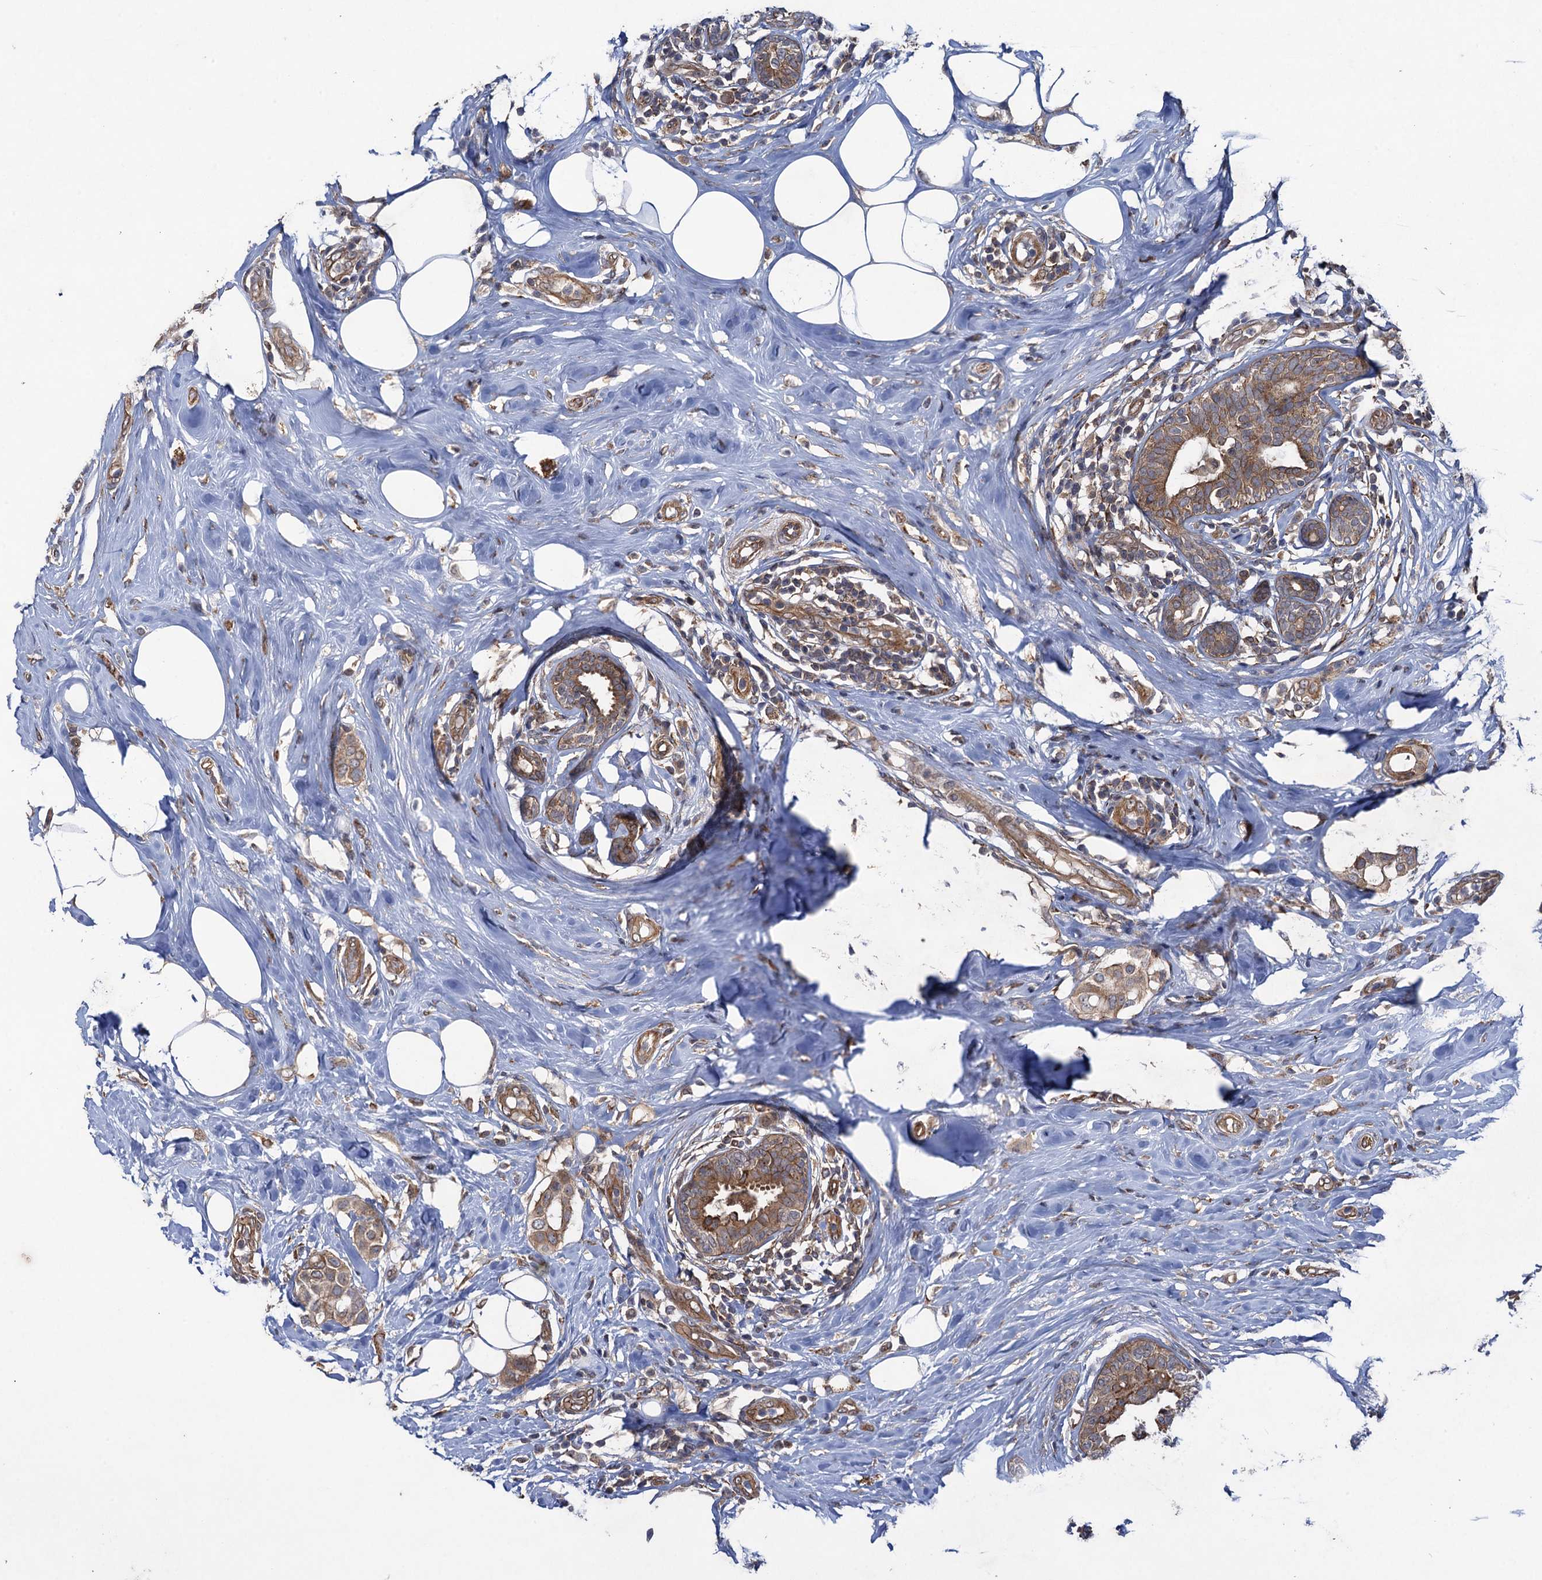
{"staining": {"intensity": "weak", "quantity": ">75%", "location": "cytoplasmic/membranous"}, "tissue": "breast cancer", "cell_type": "Tumor cells", "image_type": "cancer", "snomed": [{"axis": "morphology", "description": "Lobular carcinoma"}, {"axis": "topography", "description": "Breast"}], "caption": "Immunohistochemical staining of breast cancer (lobular carcinoma) displays low levels of weak cytoplasmic/membranous expression in approximately >75% of tumor cells.", "gene": "HAUS1", "patient": {"sex": "female", "age": 51}}